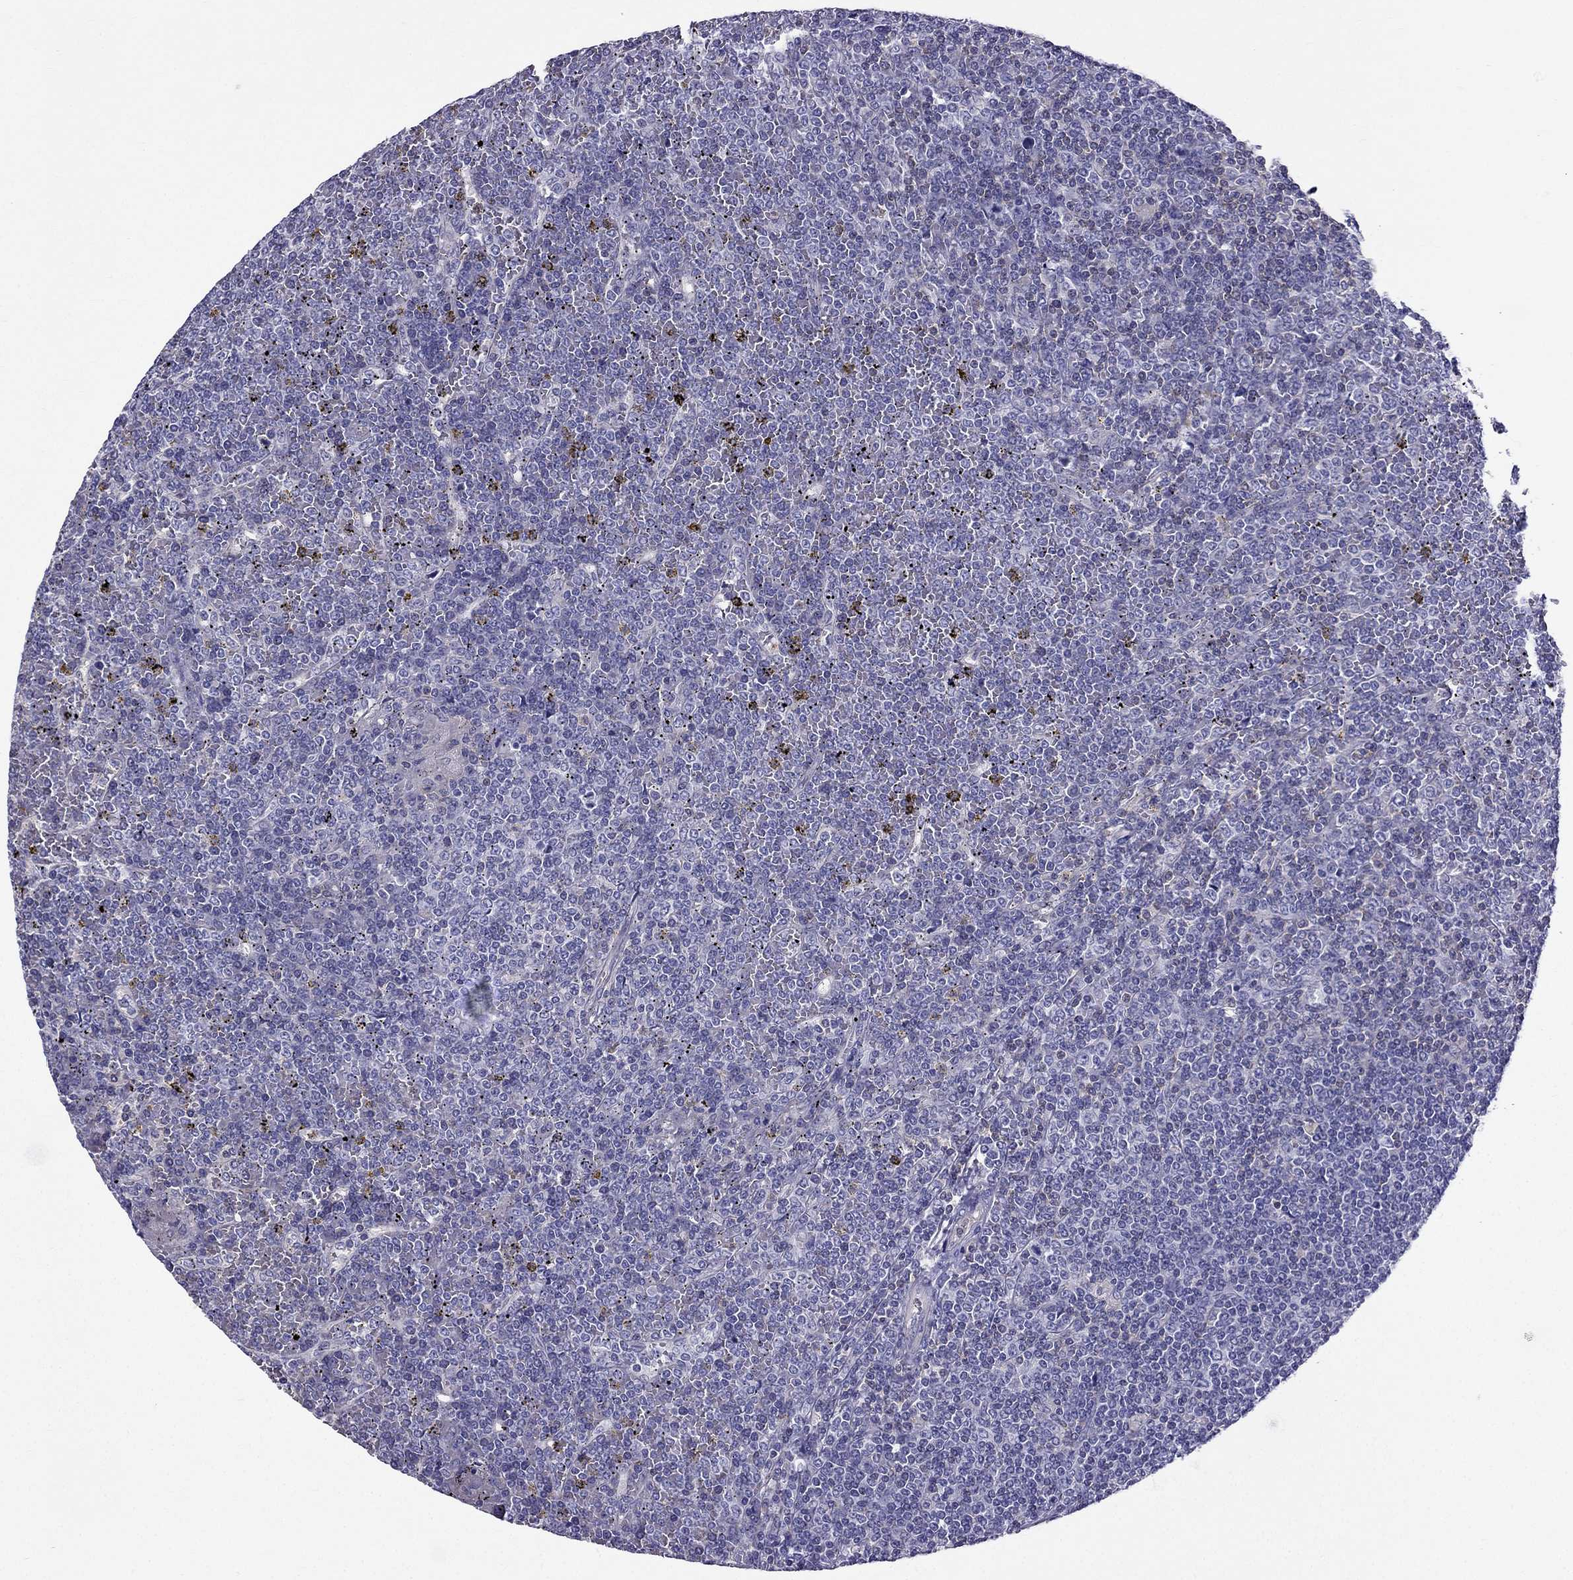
{"staining": {"intensity": "negative", "quantity": "none", "location": "none"}, "tissue": "lymphoma", "cell_type": "Tumor cells", "image_type": "cancer", "snomed": [{"axis": "morphology", "description": "Malignant lymphoma, non-Hodgkin's type, Low grade"}, {"axis": "topography", "description": "Spleen"}], "caption": "Immunohistochemical staining of human low-grade malignant lymphoma, non-Hodgkin's type demonstrates no significant expression in tumor cells.", "gene": "AAK1", "patient": {"sex": "female", "age": 19}}